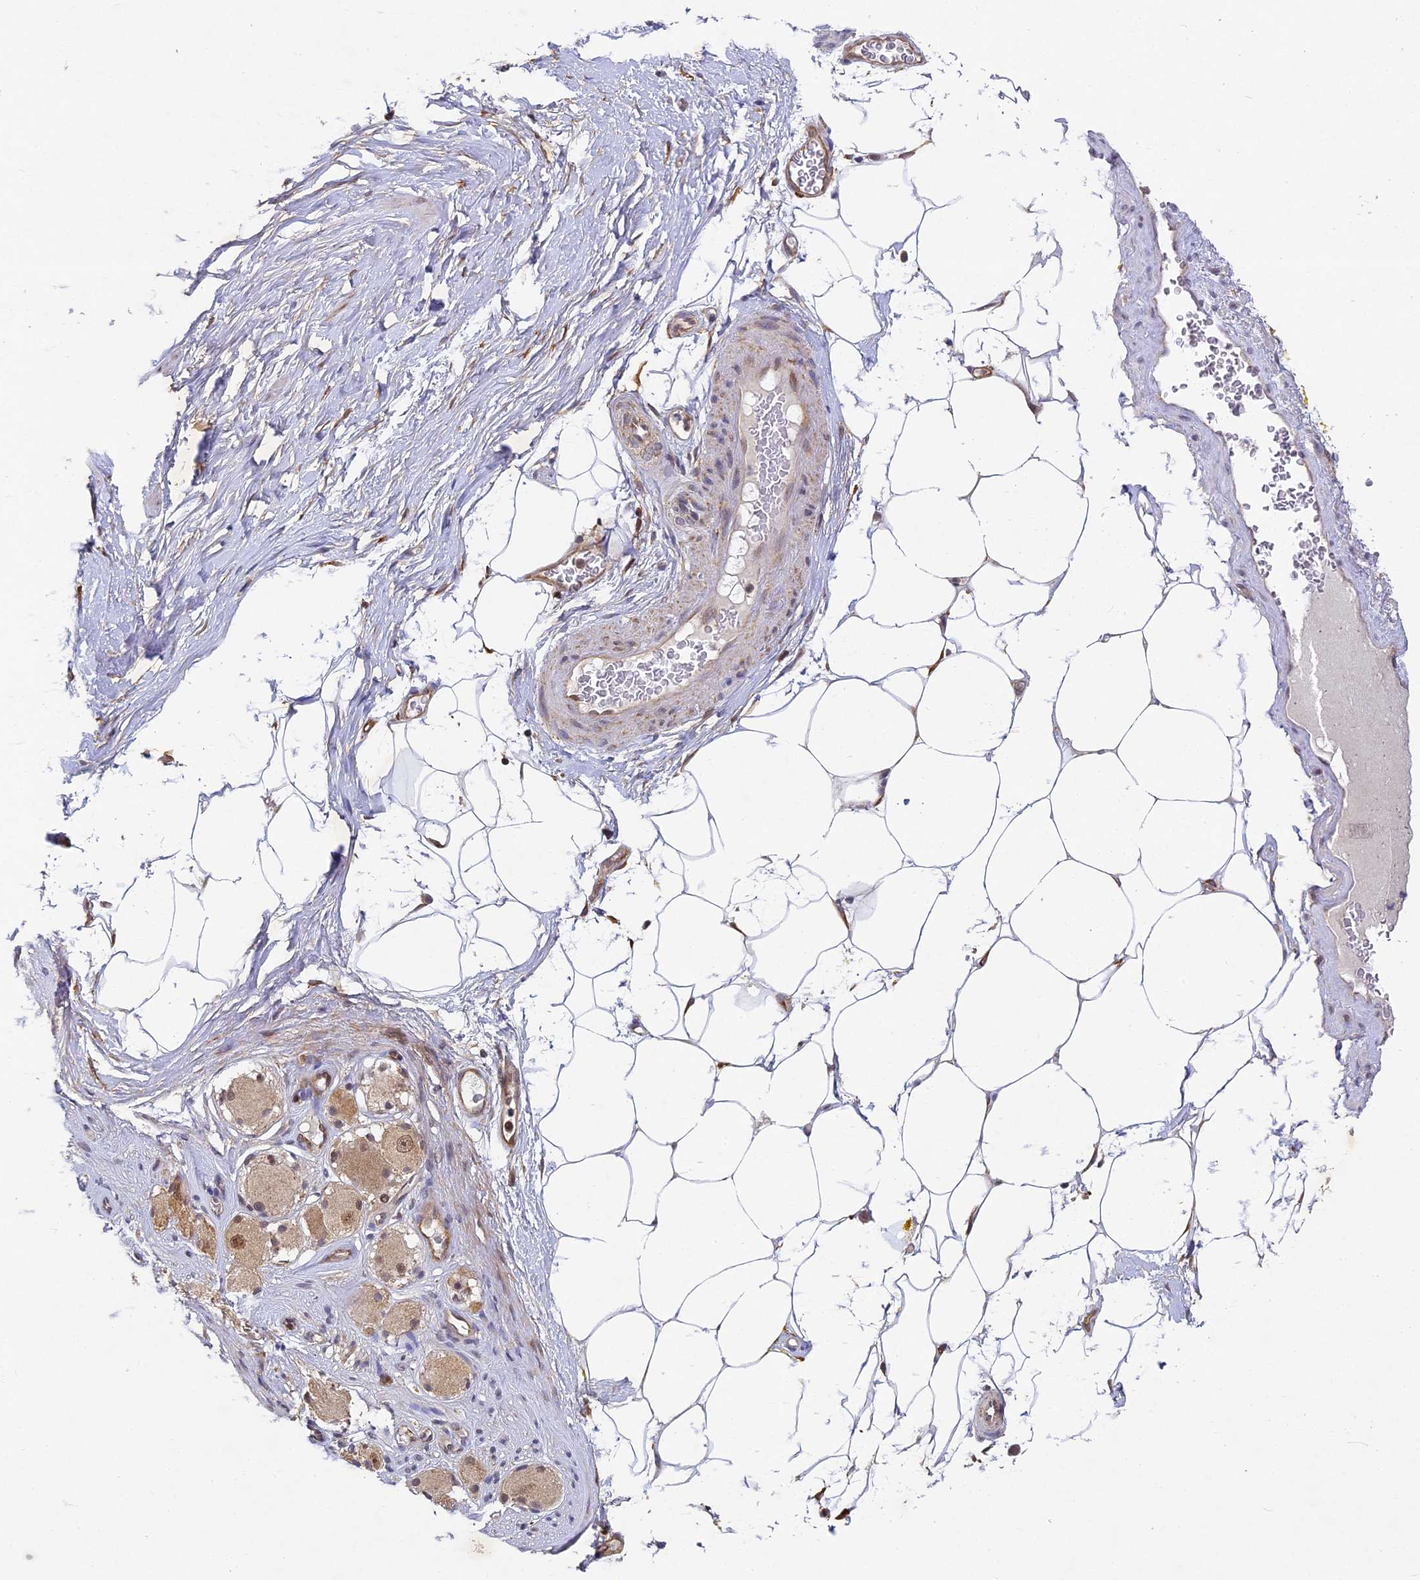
{"staining": {"intensity": "negative", "quantity": "none", "location": "none"}, "tissue": "adipose tissue", "cell_type": "Adipocytes", "image_type": "normal", "snomed": [{"axis": "morphology", "description": "Normal tissue, NOS"}, {"axis": "morphology", "description": "Adenocarcinoma, Low grade"}, {"axis": "topography", "description": "Prostate"}, {"axis": "topography", "description": "Peripheral nerve tissue"}], "caption": "A histopathology image of adipose tissue stained for a protein exhibits no brown staining in adipocytes.", "gene": "DNAAF10", "patient": {"sex": "male", "age": 63}}